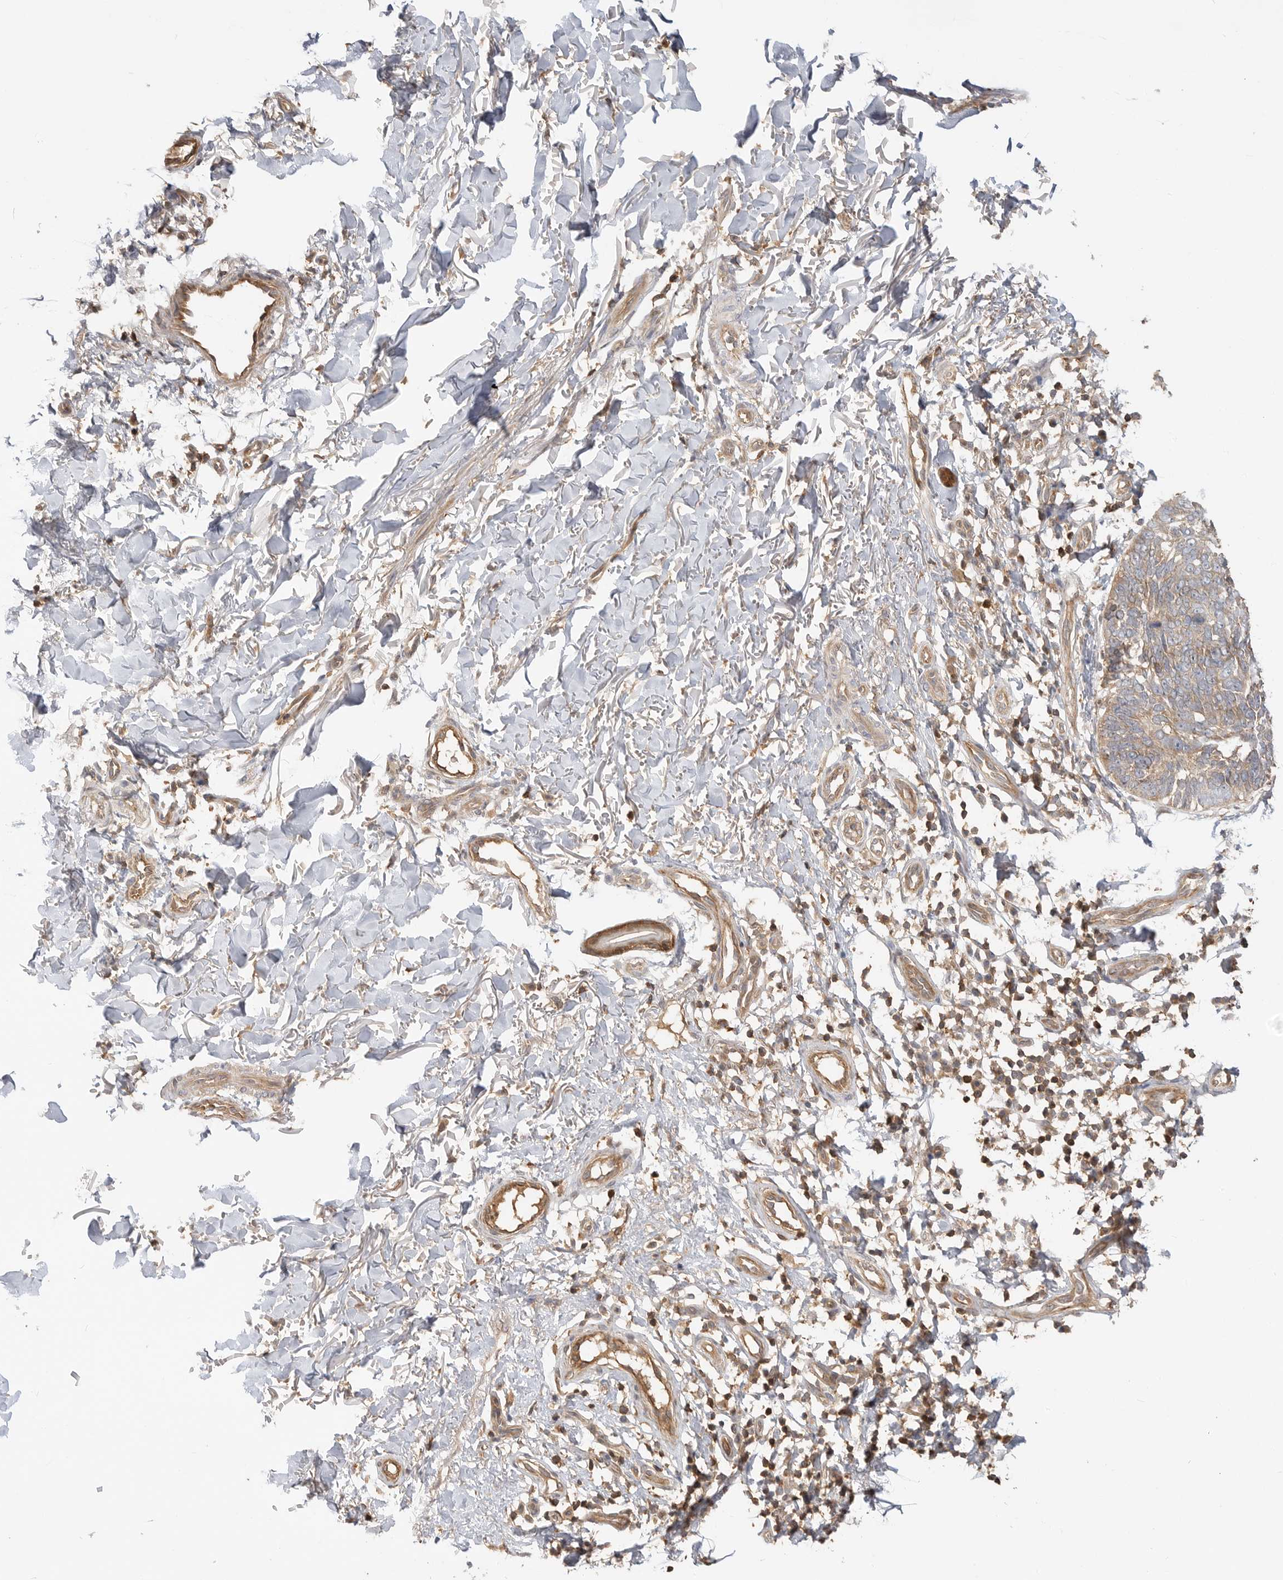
{"staining": {"intensity": "weak", "quantity": ">75%", "location": "cytoplasmic/membranous"}, "tissue": "skin cancer", "cell_type": "Tumor cells", "image_type": "cancer", "snomed": [{"axis": "morphology", "description": "Normal tissue, NOS"}, {"axis": "morphology", "description": "Basal cell carcinoma"}, {"axis": "topography", "description": "Skin"}], "caption": "Human skin cancer stained for a protein (brown) reveals weak cytoplasmic/membranous positive positivity in about >75% of tumor cells.", "gene": "CLDN12", "patient": {"sex": "male", "age": 77}}